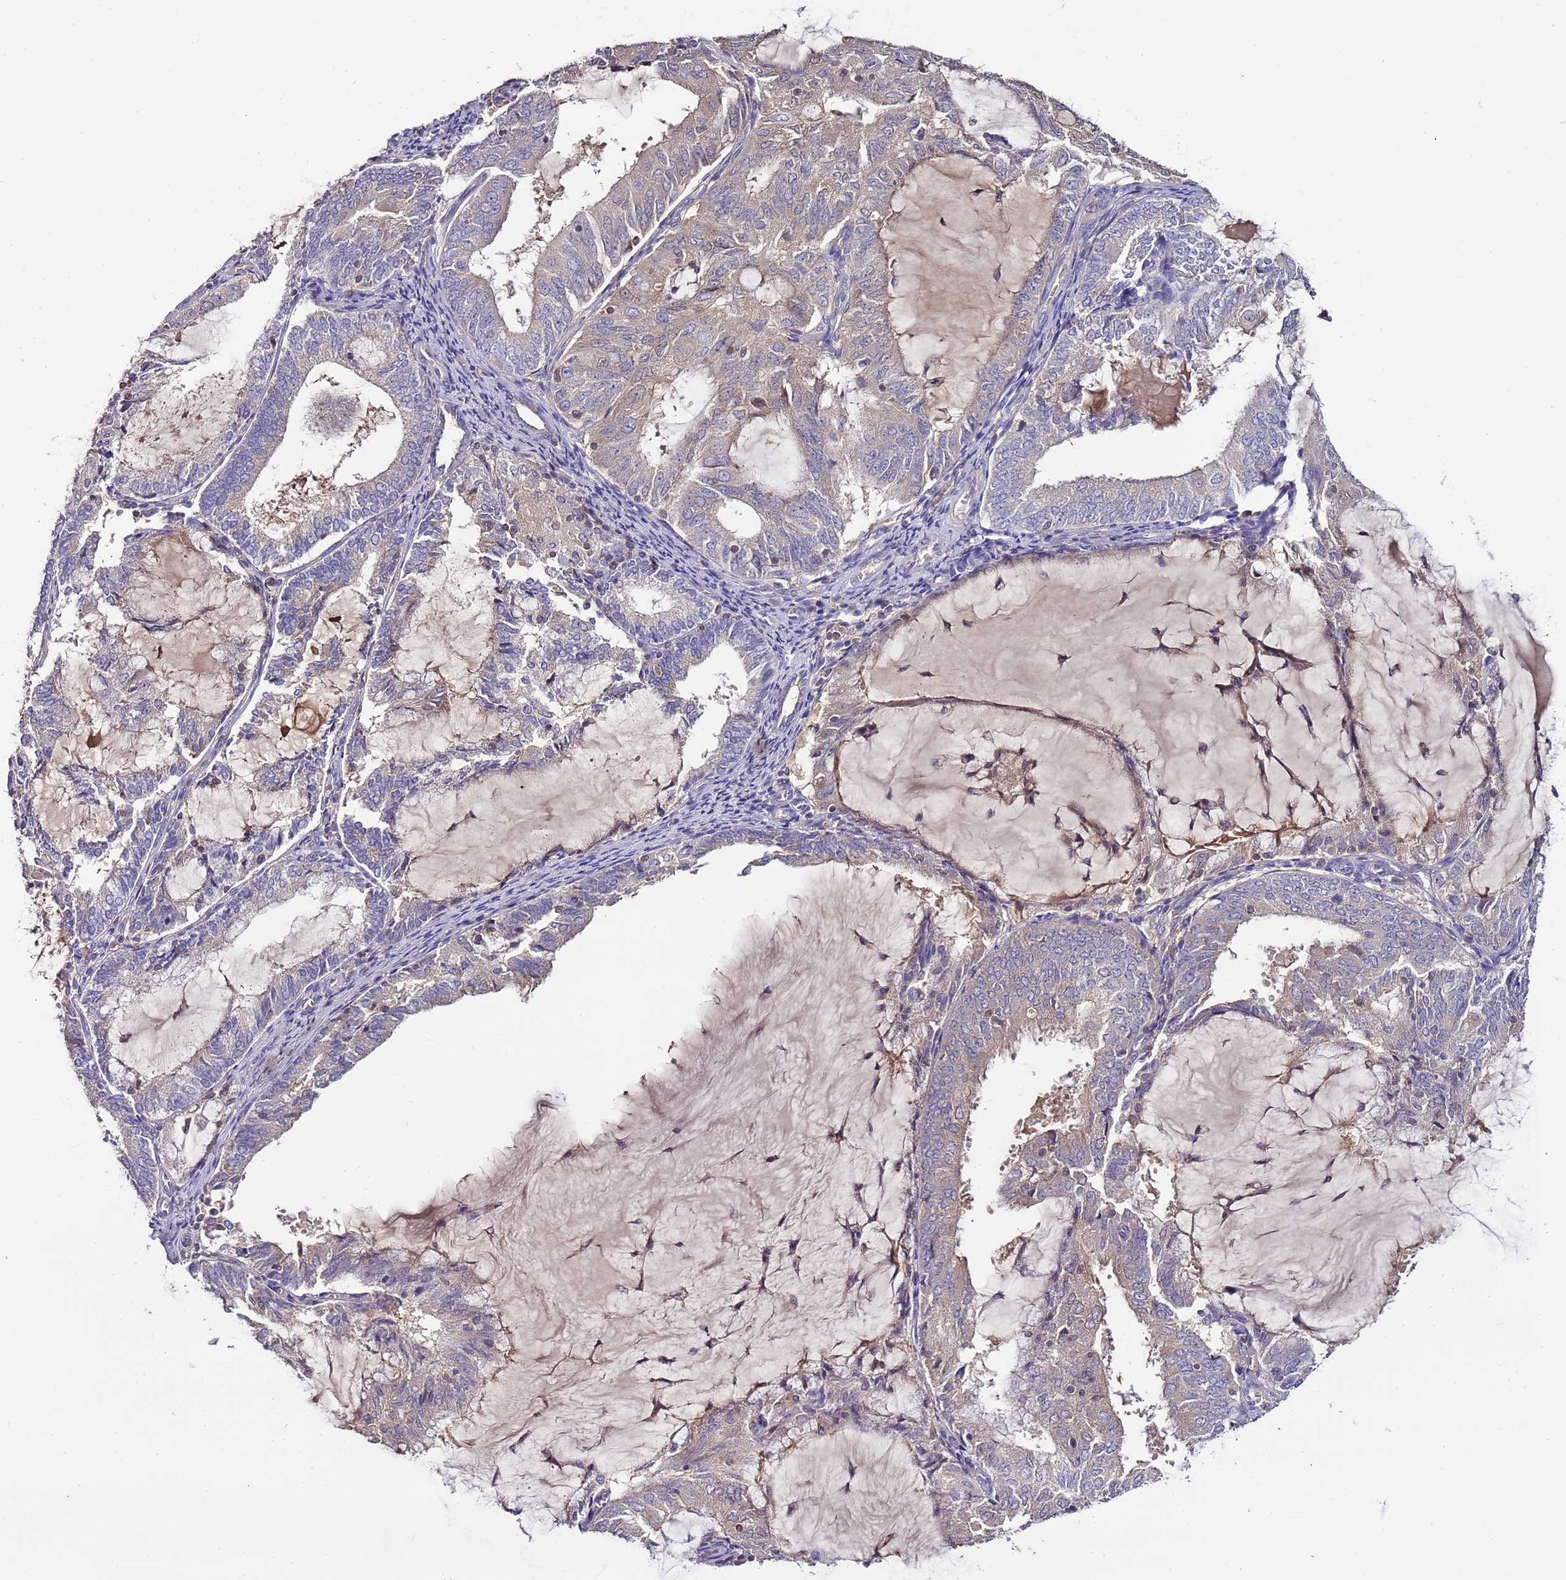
{"staining": {"intensity": "negative", "quantity": "none", "location": "none"}, "tissue": "endometrial cancer", "cell_type": "Tumor cells", "image_type": "cancer", "snomed": [{"axis": "morphology", "description": "Adenocarcinoma, NOS"}, {"axis": "topography", "description": "Endometrium"}], "caption": "IHC of human endometrial cancer demonstrates no staining in tumor cells. (IHC, brightfield microscopy, high magnification).", "gene": "IGIP", "patient": {"sex": "female", "age": 81}}